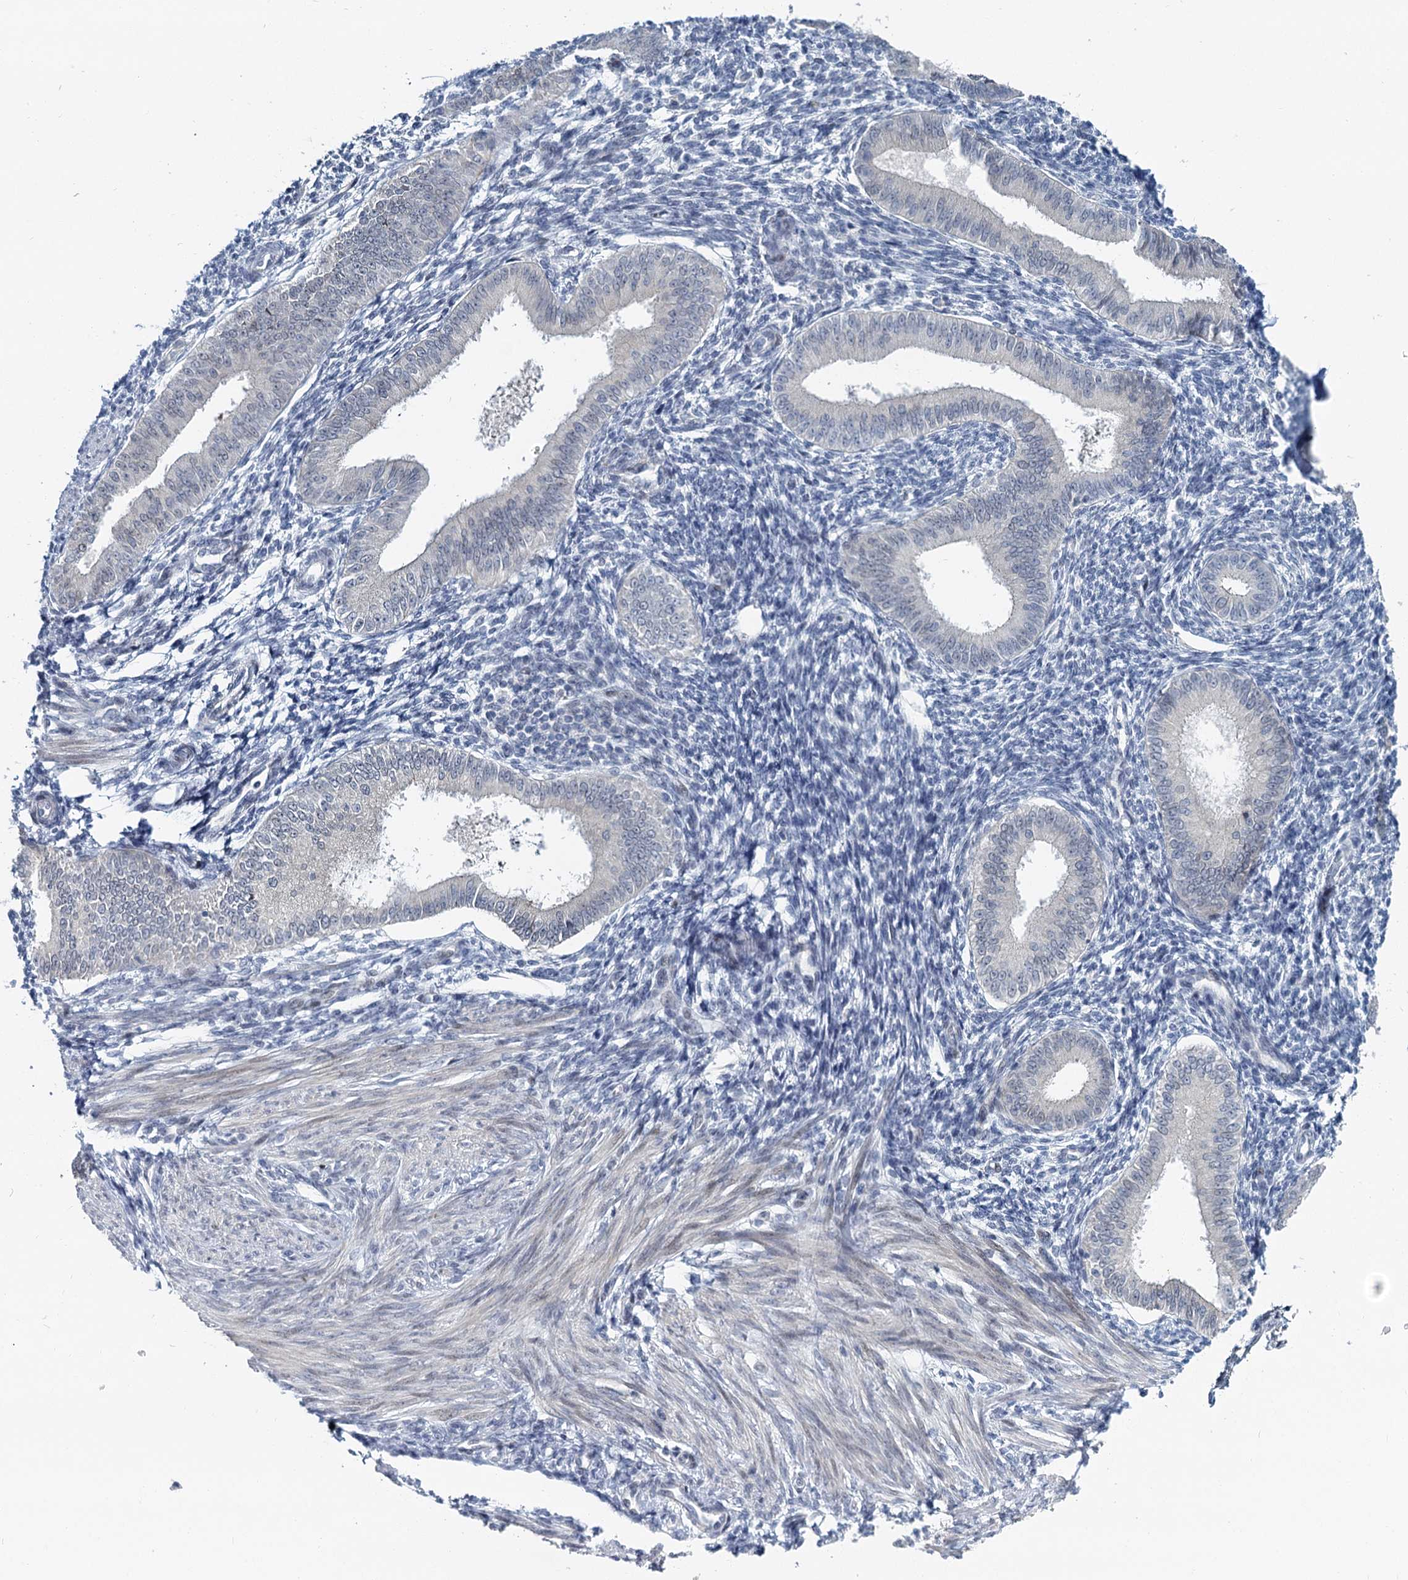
{"staining": {"intensity": "negative", "quantity": "none", "location": "none"}, "tissue": "endometrium", "cell_type": "Cells in endometrial stroma", "image_type": "normal", "snomed": [{"axis": "morphology", "description": "Normal tissue, NOS"}, {"axis": "topography", "description": "Uterus"}, {"axis": "topography", "description": "Endometrium"}], "caption": "Immunohistochemistry (IHC) of benign human endometrium demonstrates no expression in cells in endometrial stroma. Nuclei are stained in blue.", "gene": "ACRBP", "patient": {"sex": "female", "age": 48}}